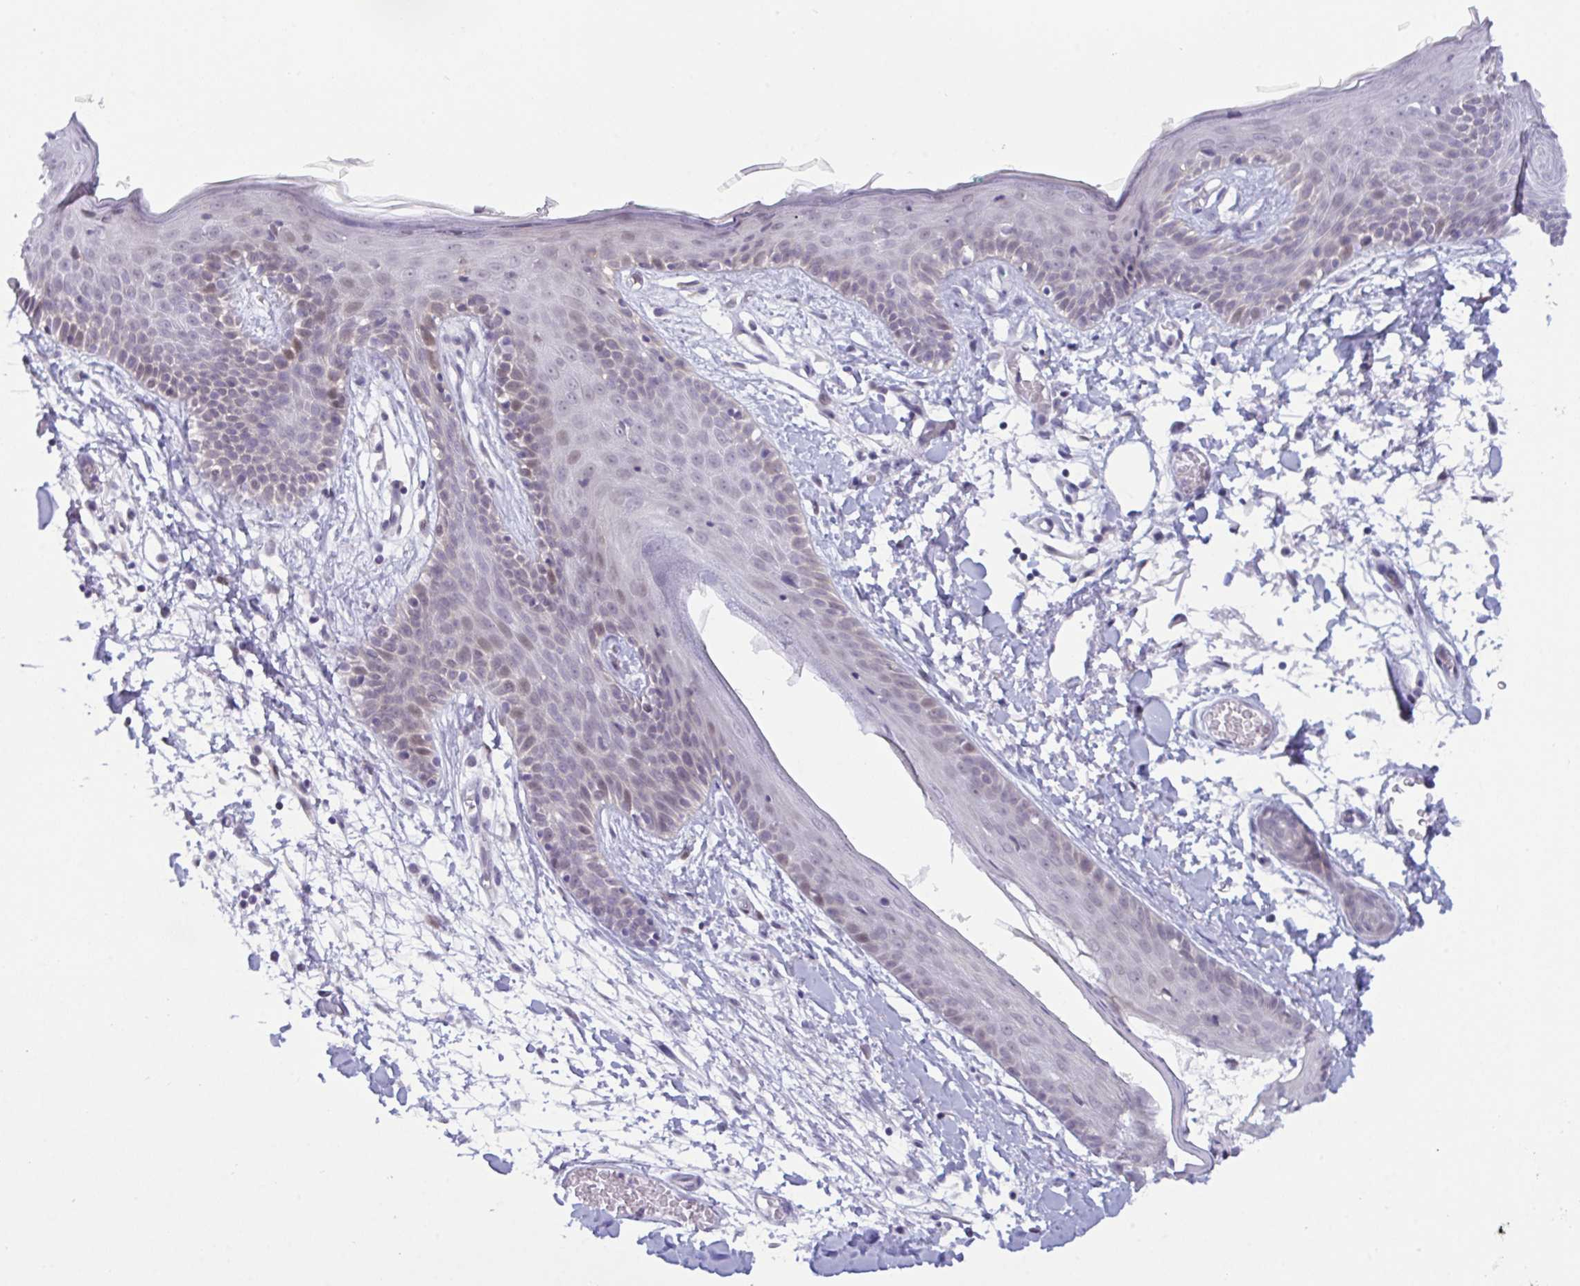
{"staining": {"intensity": "weak", "quantity": "<25%", "location": "nuclear"}, "tissue": "skin", "cell_type": "Fibroblasts", "image_type": "normal", "snomed": [{"axis": "morphology", "description": "Normal tissue, NOS"}, {"axis": "topography", "description": "Skin"}], "caption": "Immunohistochemical staining of normal human skin displays no significant staining in fibroblasts. Nuclei are stained in blue.", "gene": "USP35", "patient": {"sex": "male", "age": 79}}